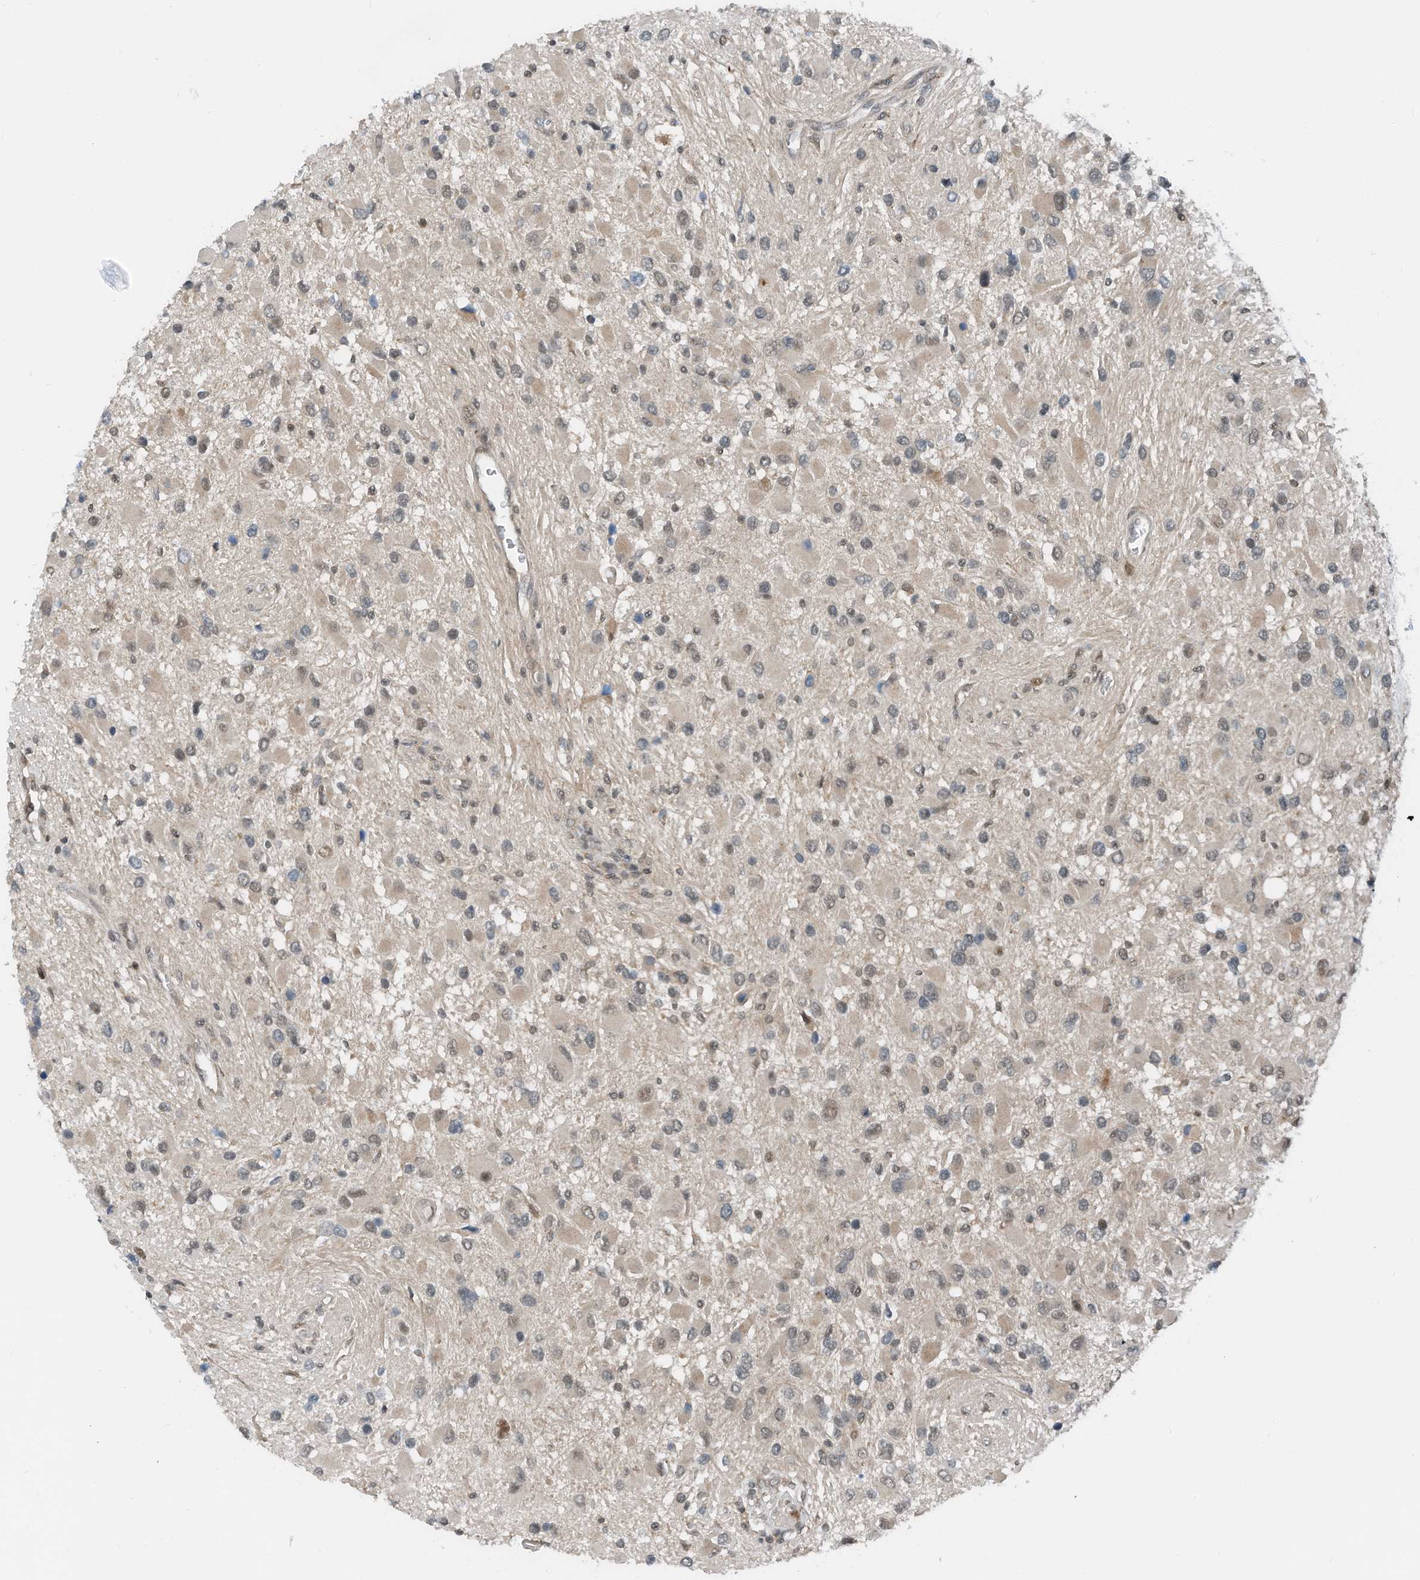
{"staining": {"intensity": "weak", "quantity": "25%-75%", "location": "cytoplasmic/membranous"}, "tissue": "glioma", "cell_type": "Tumor cells", "image_type": "cancer", "snomed": [{"axis": "morphology", "description": "Glioma, malignant, High grade"}, {"axis": "topography", "description": "Brain"}], "caption": "Tumor cells demonstrate low levels of weak cytoplasmic/membranous expression in about 25%-75% of cells in high-grade glioma (malignant).", "gene": "RMND1", "patient": {"sex": "male", "age": 53}}